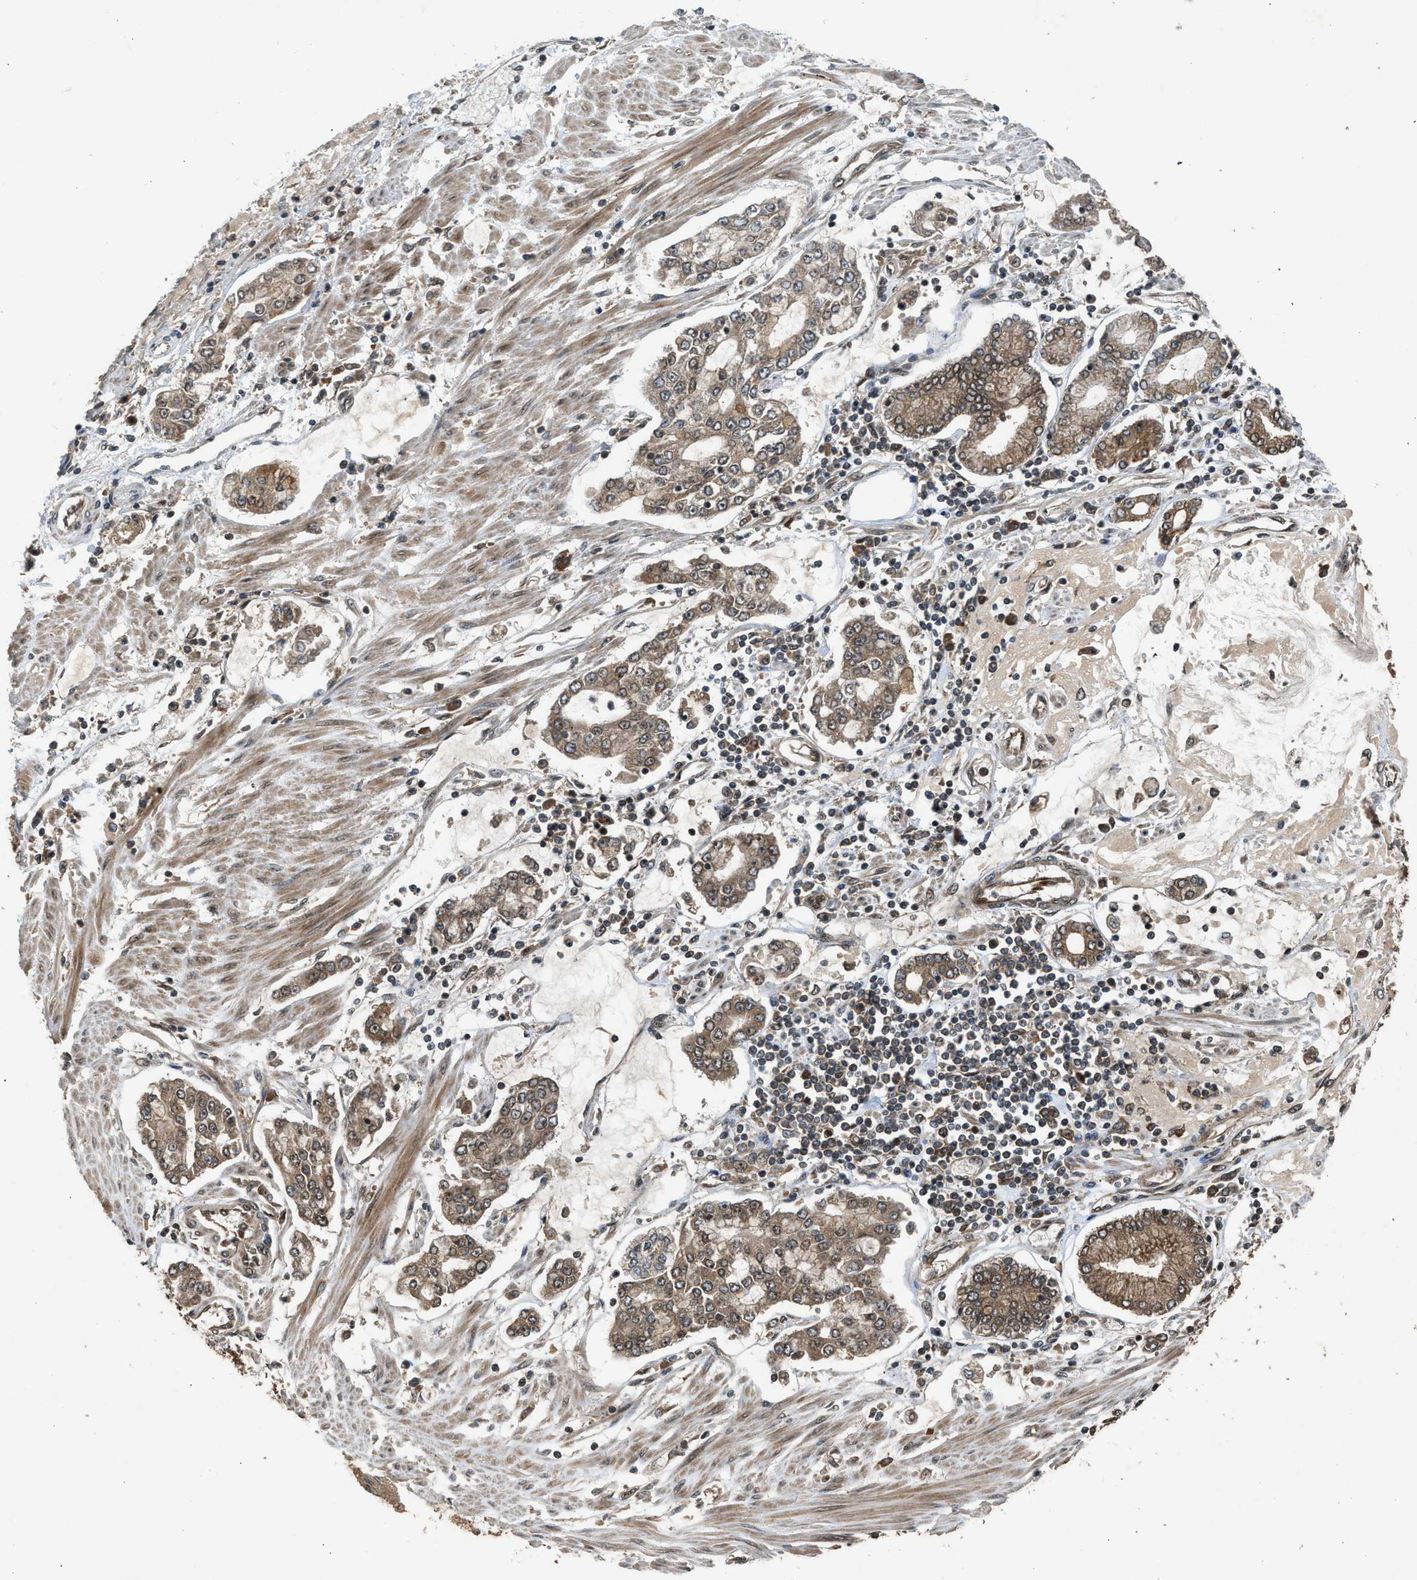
{"staining": {"intensity": "moderate", "quantity": ">75%", "location": "cytoplasmic/membranous"}, "tissue": "stomach cancer", "cell_type": "Tumor cells", "image_type": "cancer", "snomed": [{"axis": "morphology", "description": "Adenocarcinoma, NOS"}, {"axis": "topography", "description": "Stomach"}], "caption": "Stomach cancer (adenocarcinoma) was stained to show a protein in brown. There is medium levels of moderate cytoplasmic/membranous positivity in approximately >75% of tumor cells.", "gene": "TXNL1", "patient": {"sex": "male", "age": 76}}